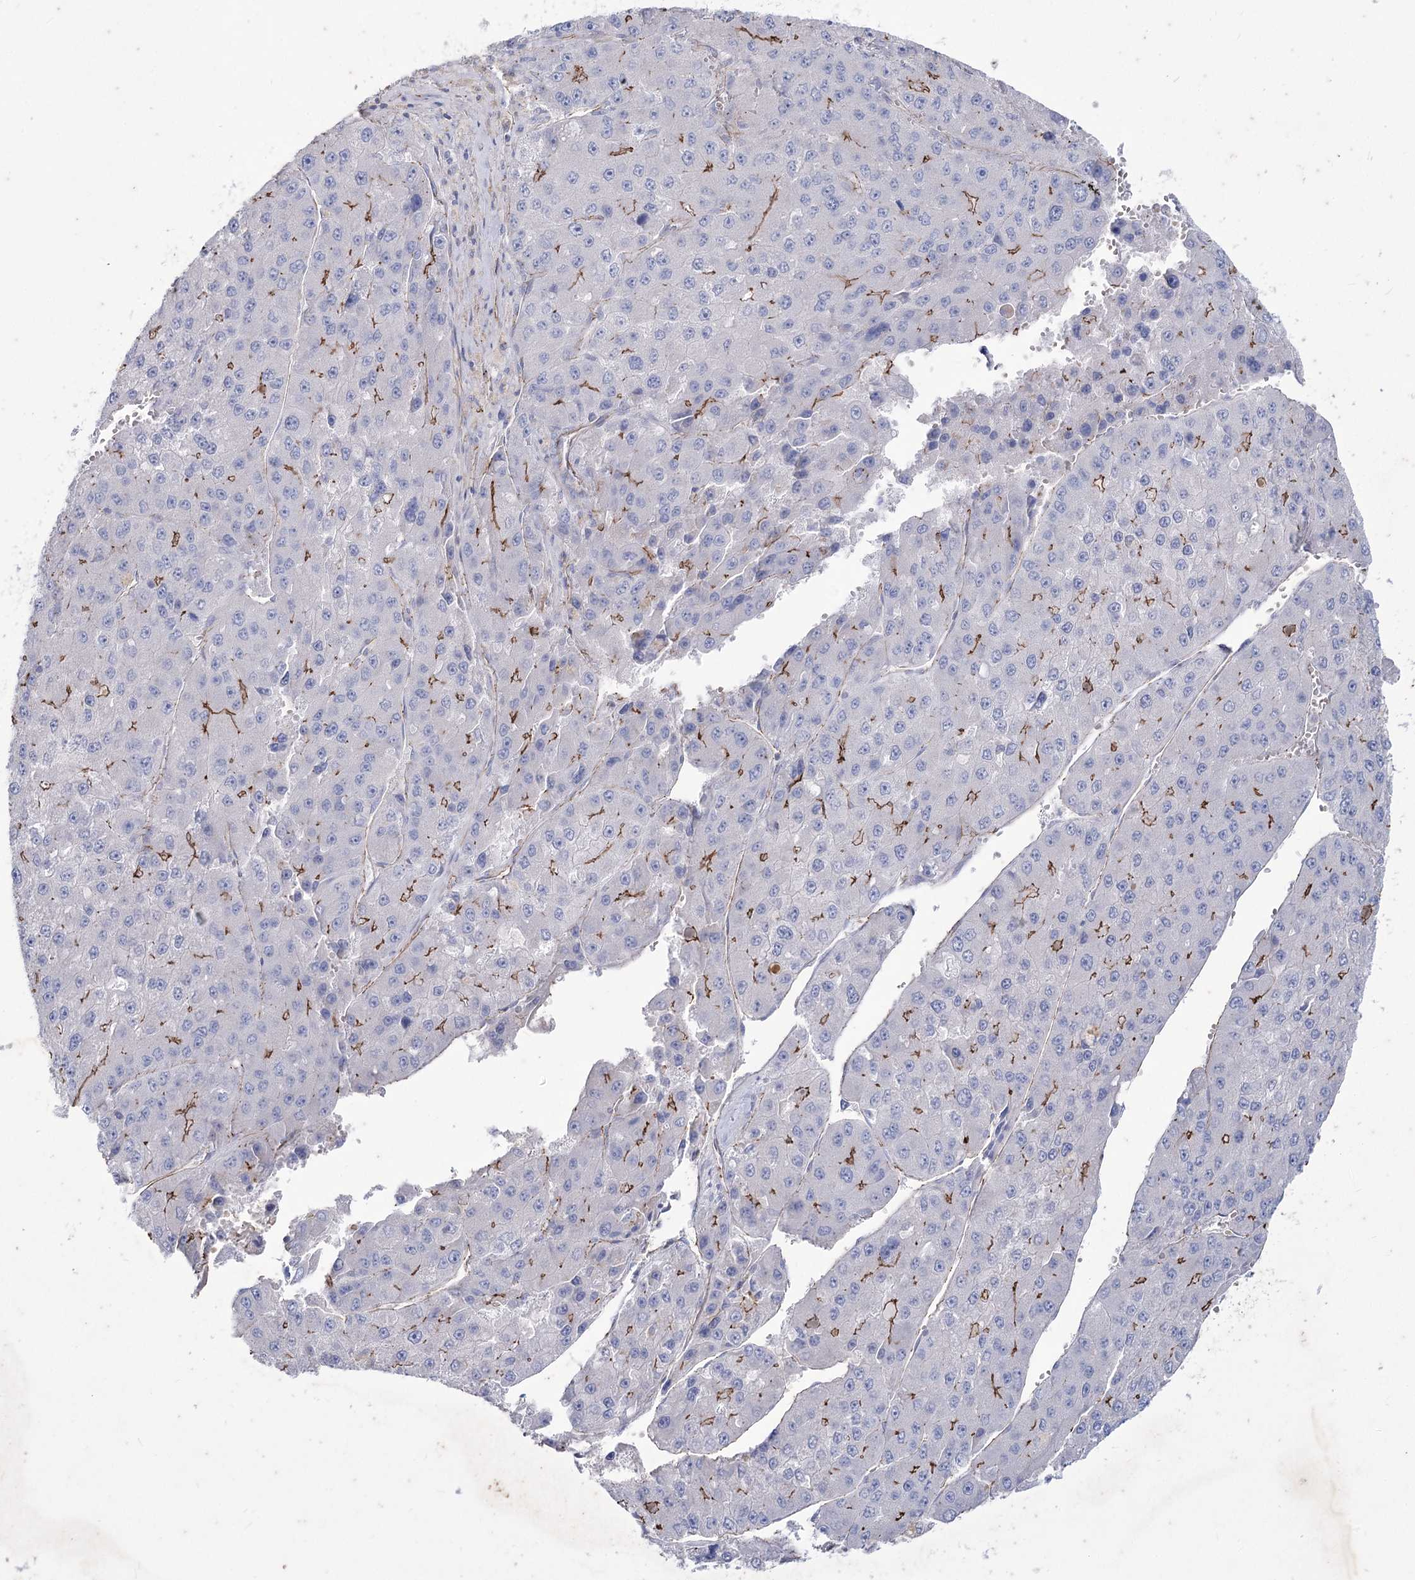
{"staining": {"intensity": "moderate", "quantity": "<25%", "location": "cytoplasmic/membranous"}, "tissue": "liver cancer", "cell_type": "Tumor cells", "image_type": "cancer", "snomed": [{"axis": "morphology", "description": "Carcinoma, Hepatocellular, NOS"}, {"axis": "topography", "description": "Liver"}], "caption": "High-magnification brightfield microscopy of liver cancer stained with DAB (3,3'-diaminobenzidine) (brown) and counterstained with hematoxylin (blue). tumor cells exhibit moderate cytoplasmic/membranous expression is appreciated in about<25% of cells. (Brightfield microscopy of DAB IHC at high magnification).", "gene": "LDLRAD3", "patient": {"sex": "female", "age": 73}}